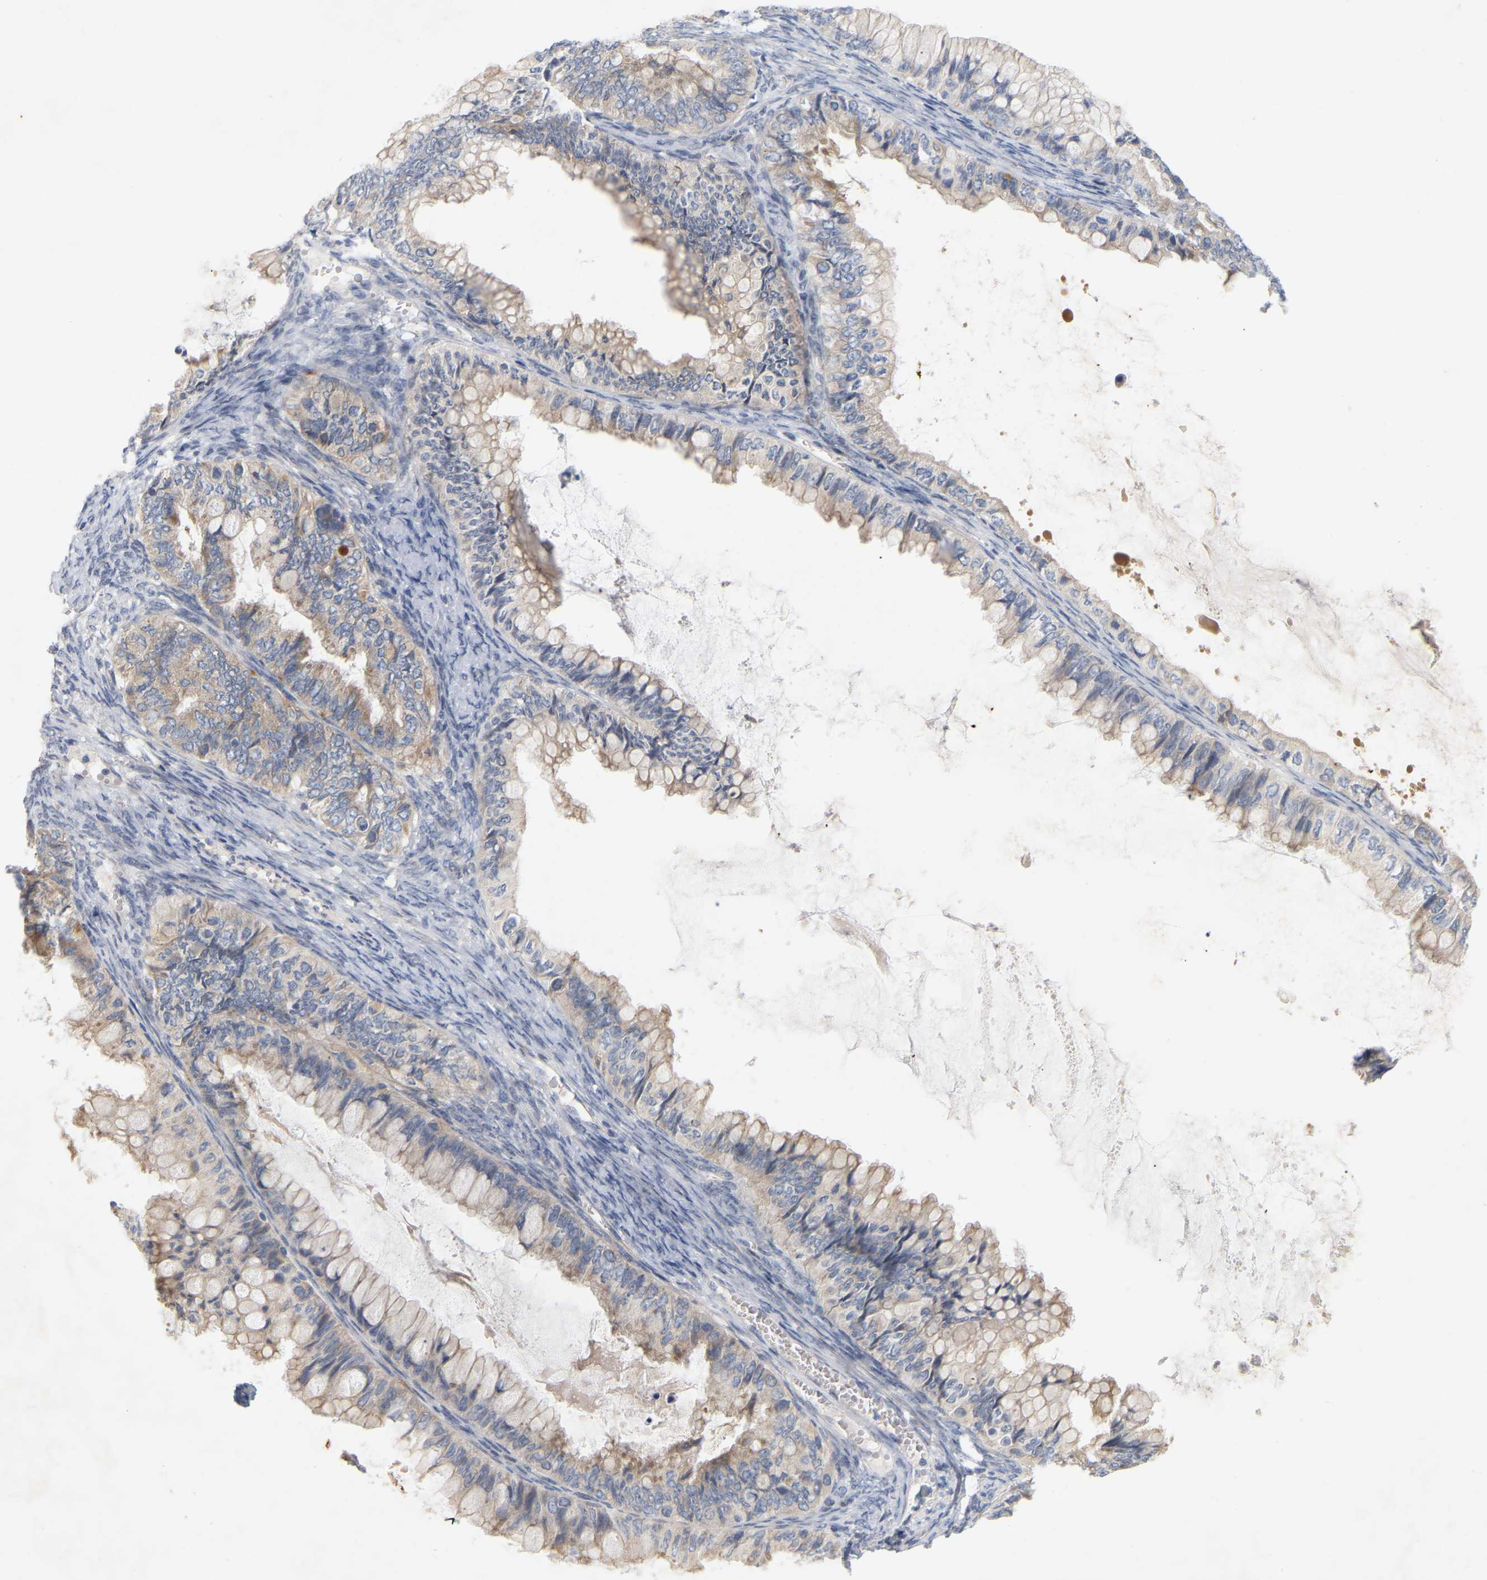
{"staining": {"intensity": "moderate", "quantity": ">75%", "location": "cytoplasmic/membranous"}, "tissue": "ovarian cancer", "cell_type": "Tumor cells", "image_type": "cancer", "snomed": [{"axis": "morphology", "description": "Cystadenocarcinoma, mucinous, NOS"}, {"axis": "topography", "description": "Ovary"}], "caption": "Approximately >75% of tumor cells in ovarian mucinous cystadenocarcinoma reveal moderate cytoplasmic/membranous protein expression as visualized by brown immunohistochemical staining.", "gene": "MINDY4", "patient": {"sex": "female", "age": 80}}